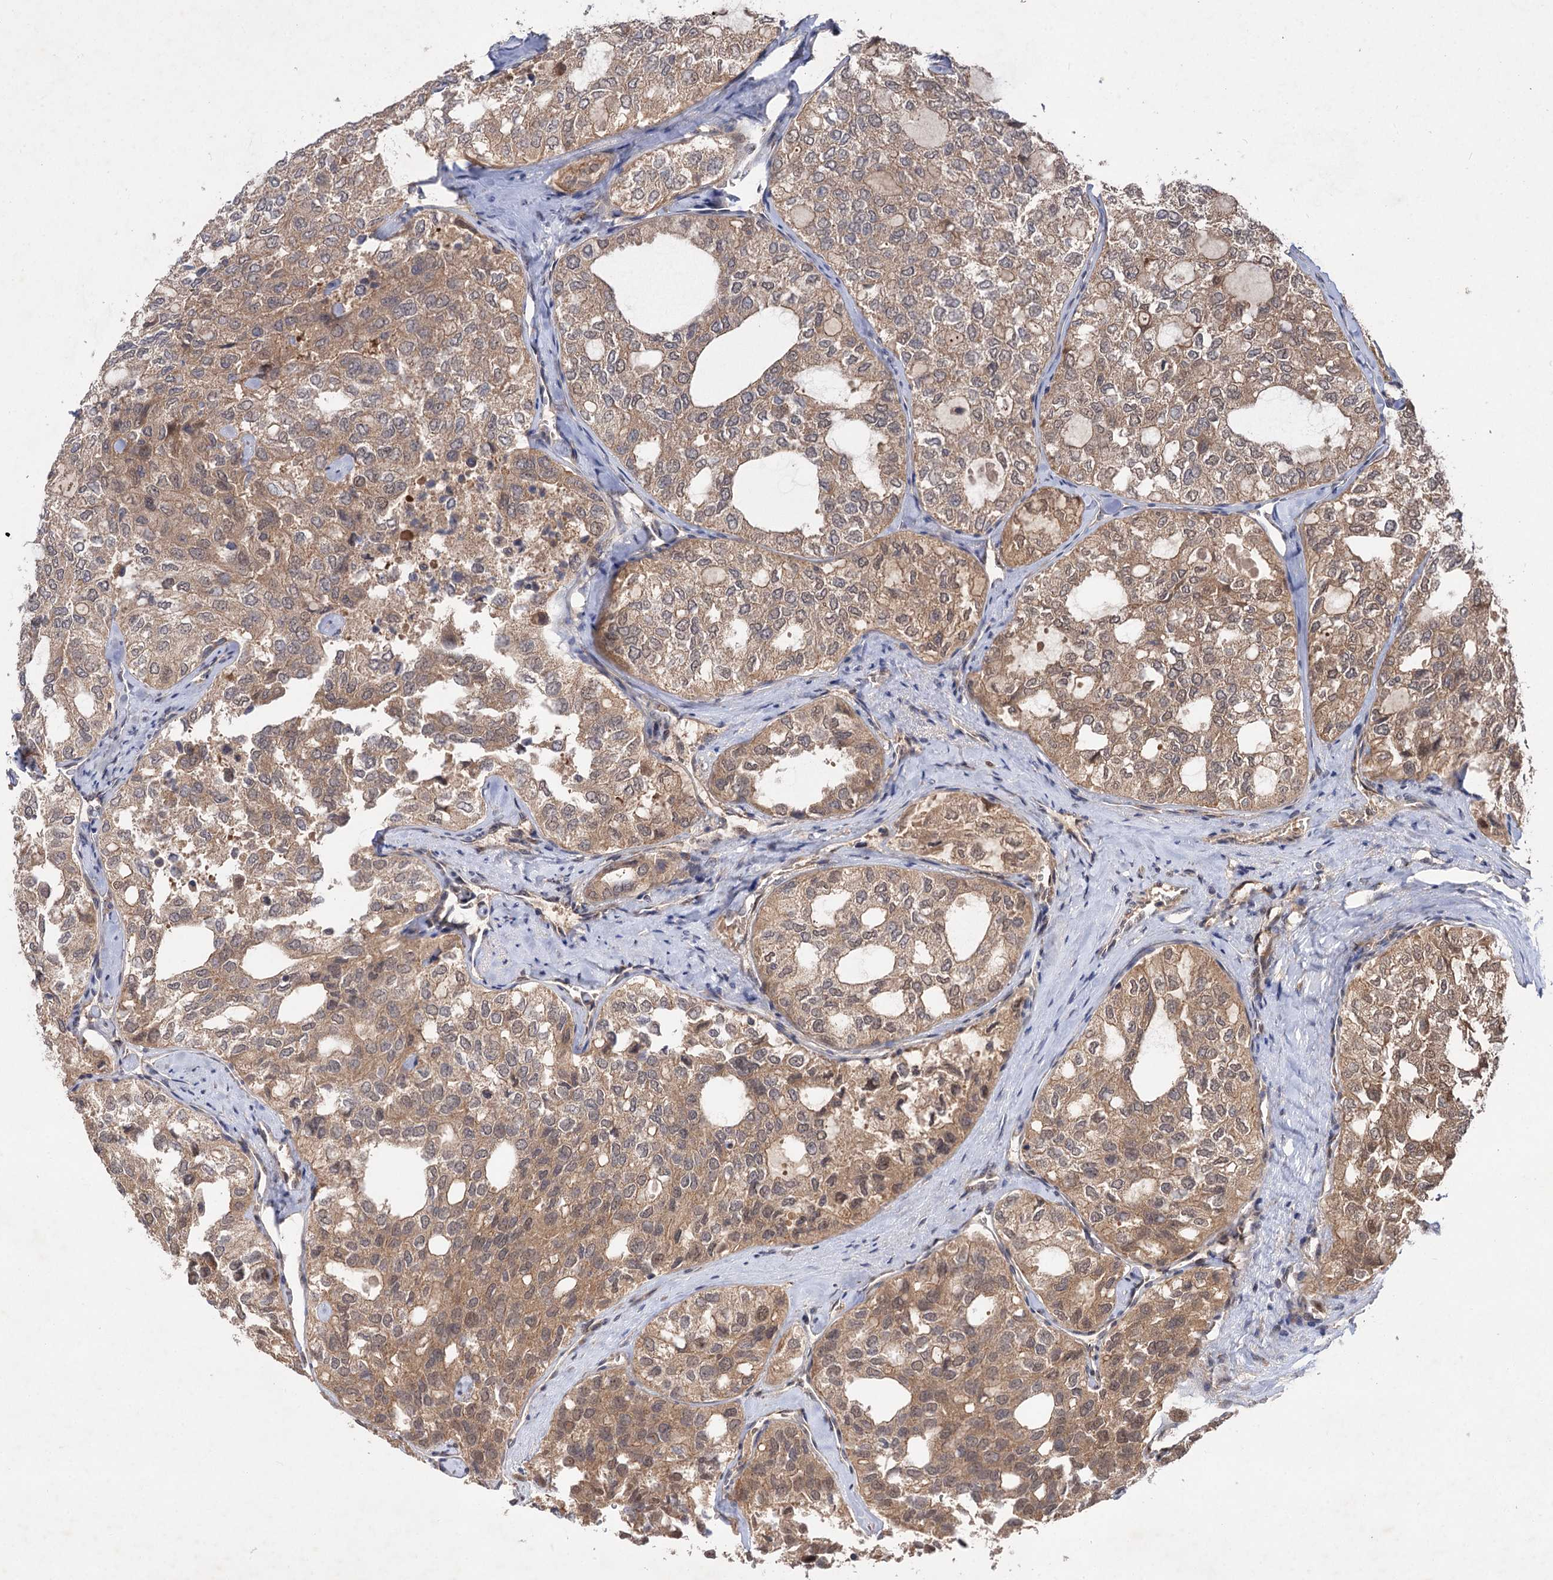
{"staining": {"intensity": "moderate", "quantity": ">75%", "location": "cytoplasmic/membranous"}, "tissue": "thyroid cancer", "cell_type": "Tumor cells", "image_type": "cancer", "snomed": [{"axis": "morphology", "description": "Follicular adenoma carcinoma, NOS"}, {"axis": "topography", "description": "Thyroid gland"}], "caption": "Moderate cytoplasmic/membranous protein positivity is identified in about >75% of tumor cells in thyroid cancer (follicular adenoma carcinoma).", "gene": "FBXW8", "patient": {"sex": "male", "age": 75}}